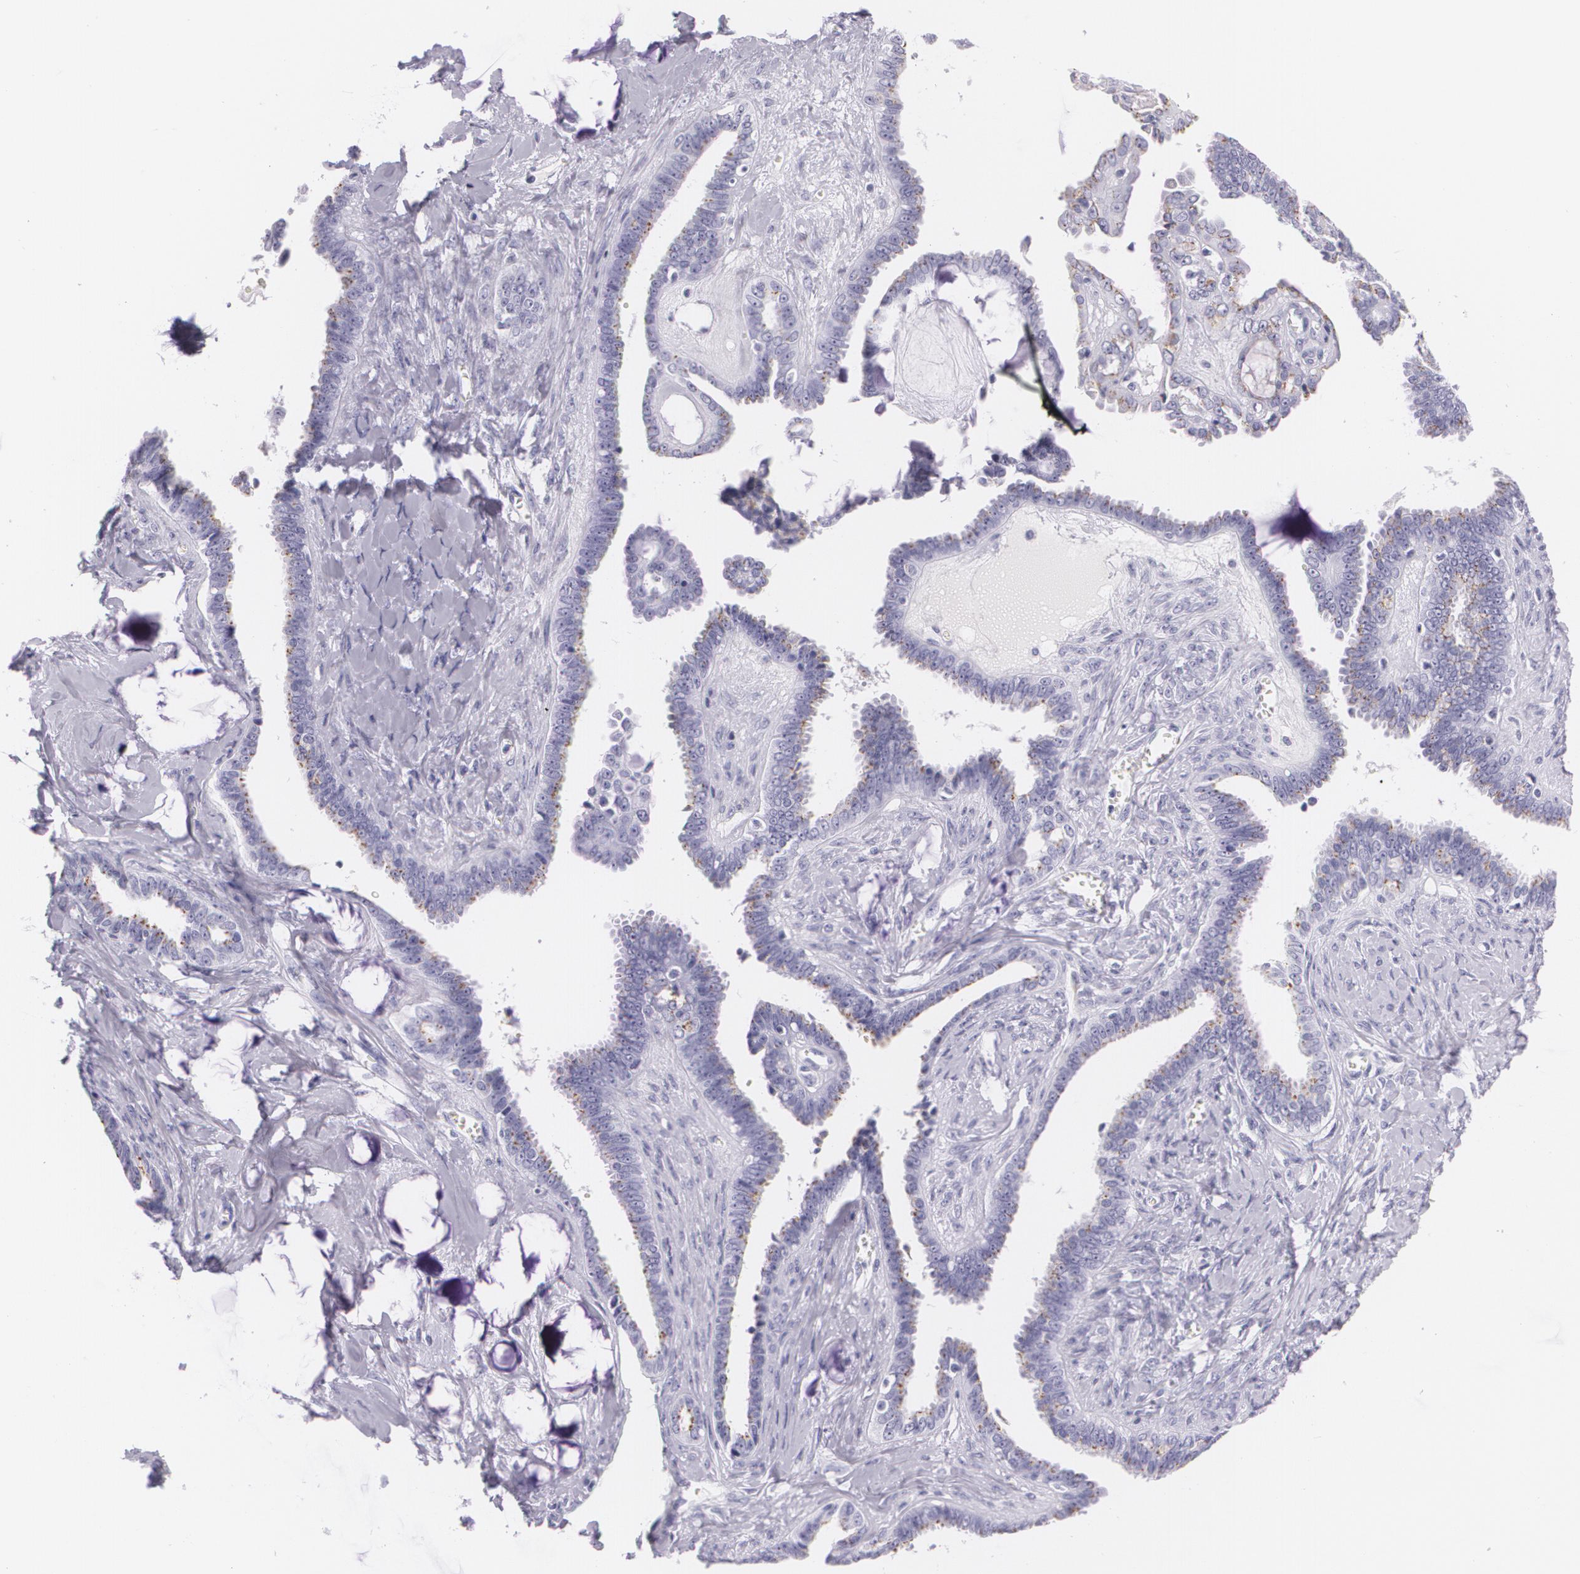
{"staining": {"intensity": "negative", "quantity": "none", "location": "none"}, "tissue": "ovarian cancer", "cell_type": "Tumor cells", "image_type": "cancer", "snomed": [{"axis": "morphology", "description": "Cystadenocarcinoma, serous, NOS"}, {"axis": "topography", "description": "Ovary"}], "caption": "Immunohistochemistry of human ovarian serous cystadenocarcinoma demonstrates no expression in tumor cells.", "gene": "DLG4", "patient": {"sex": "female", "age": 71}}